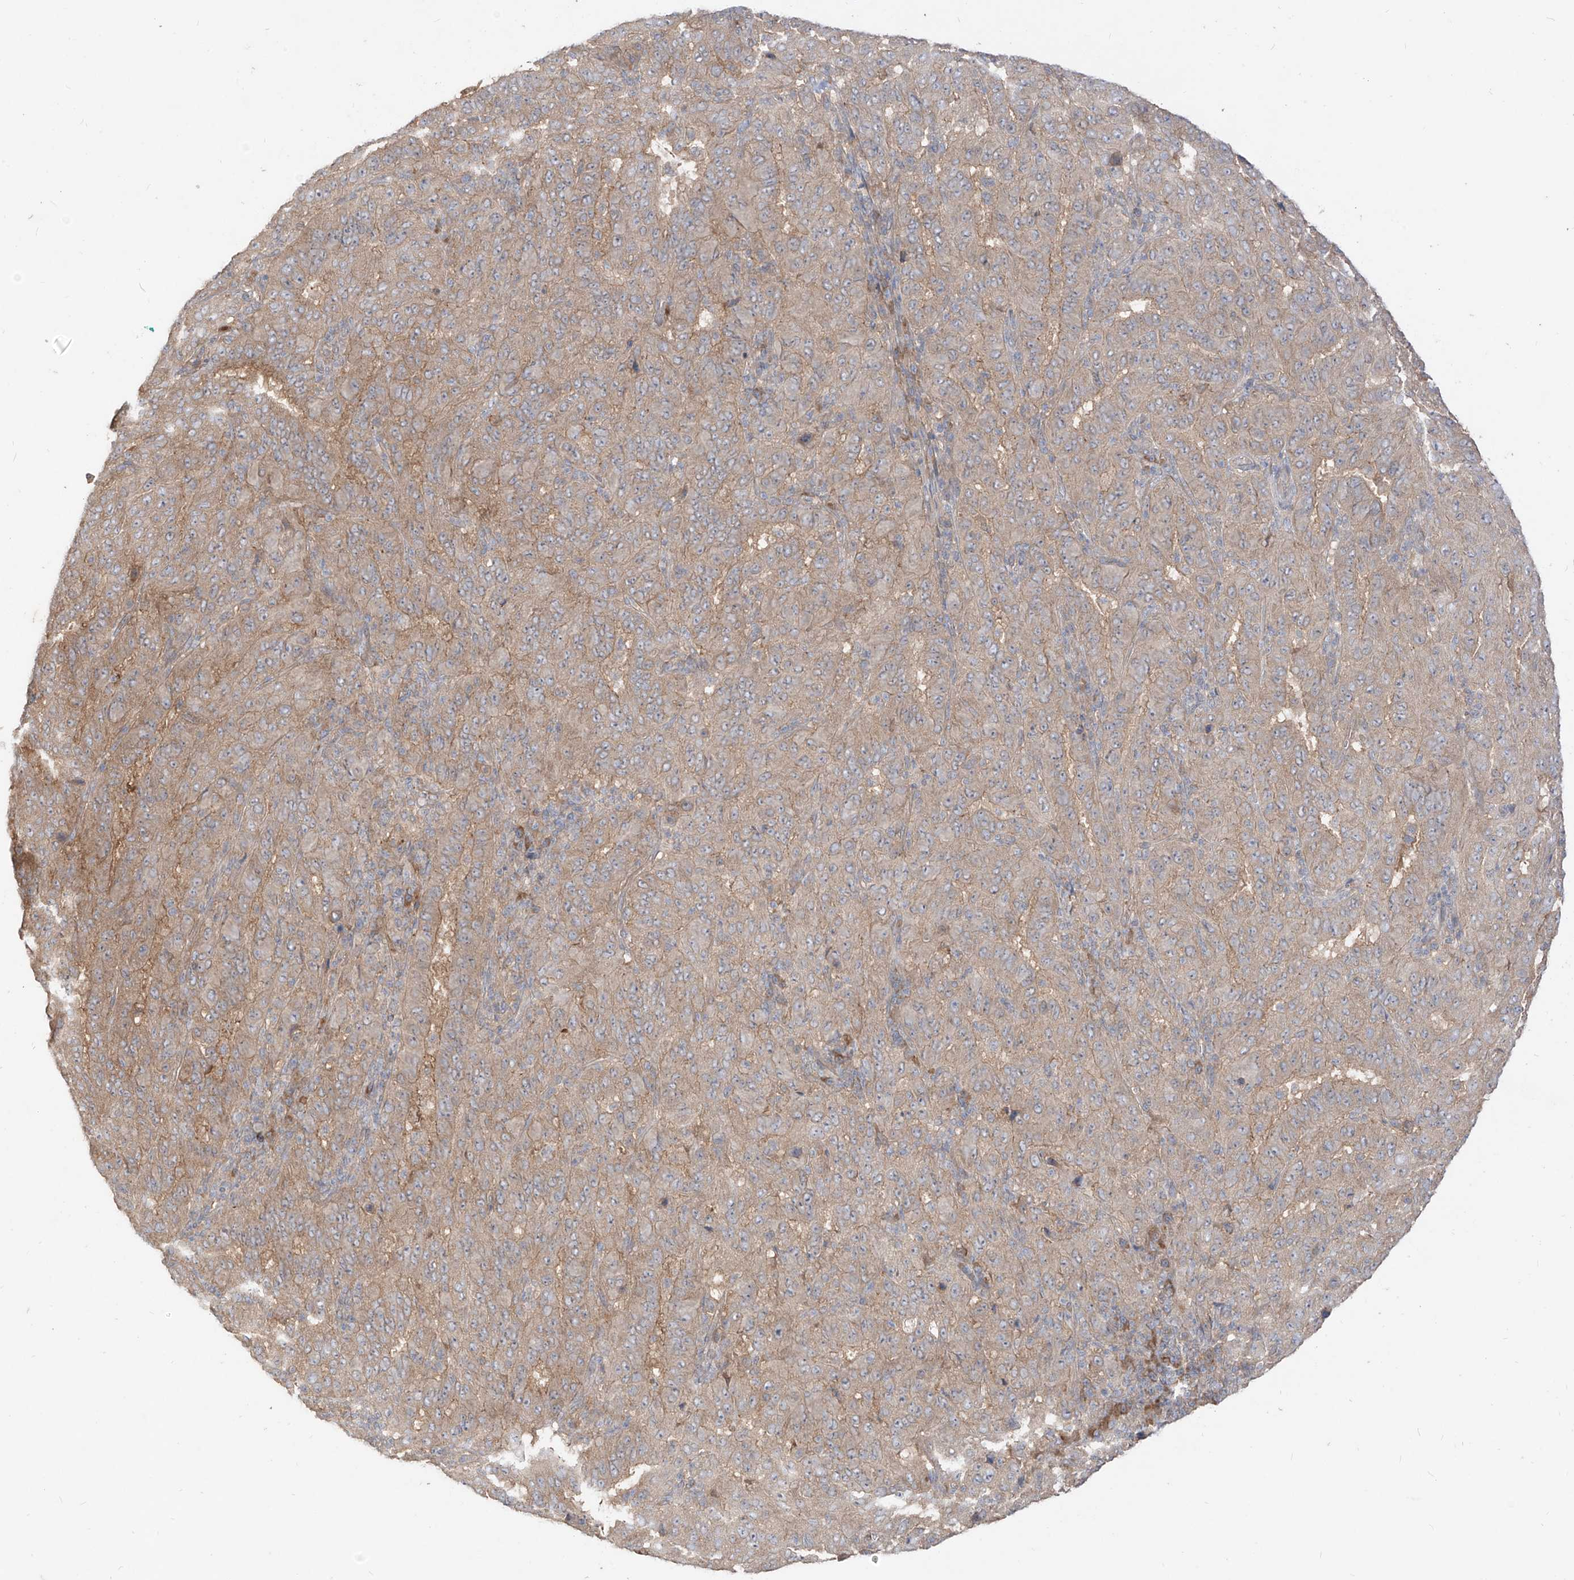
{"staining": {"intensity": "weak", "quantity": ">75%", "location": "cytoplasmic/membranous"}, "tissue": "pancreatic cancer", "cell_type": "Tumor cells", "image_type": "cancer", "snomed": [{"axis": "morphology", "description": "Adenocarcinoma, NOS"}, {"axis": "topography", "description": "Pancreas"}], "caption": "Tumor cells display low levels of weak cytoplasmic/membranous expression in approximately >75% of cells in human pancreatic cancer (adenocarcinoma).", "gene": "MTUS2", "patient": {"sex": "male", "age": 63}}